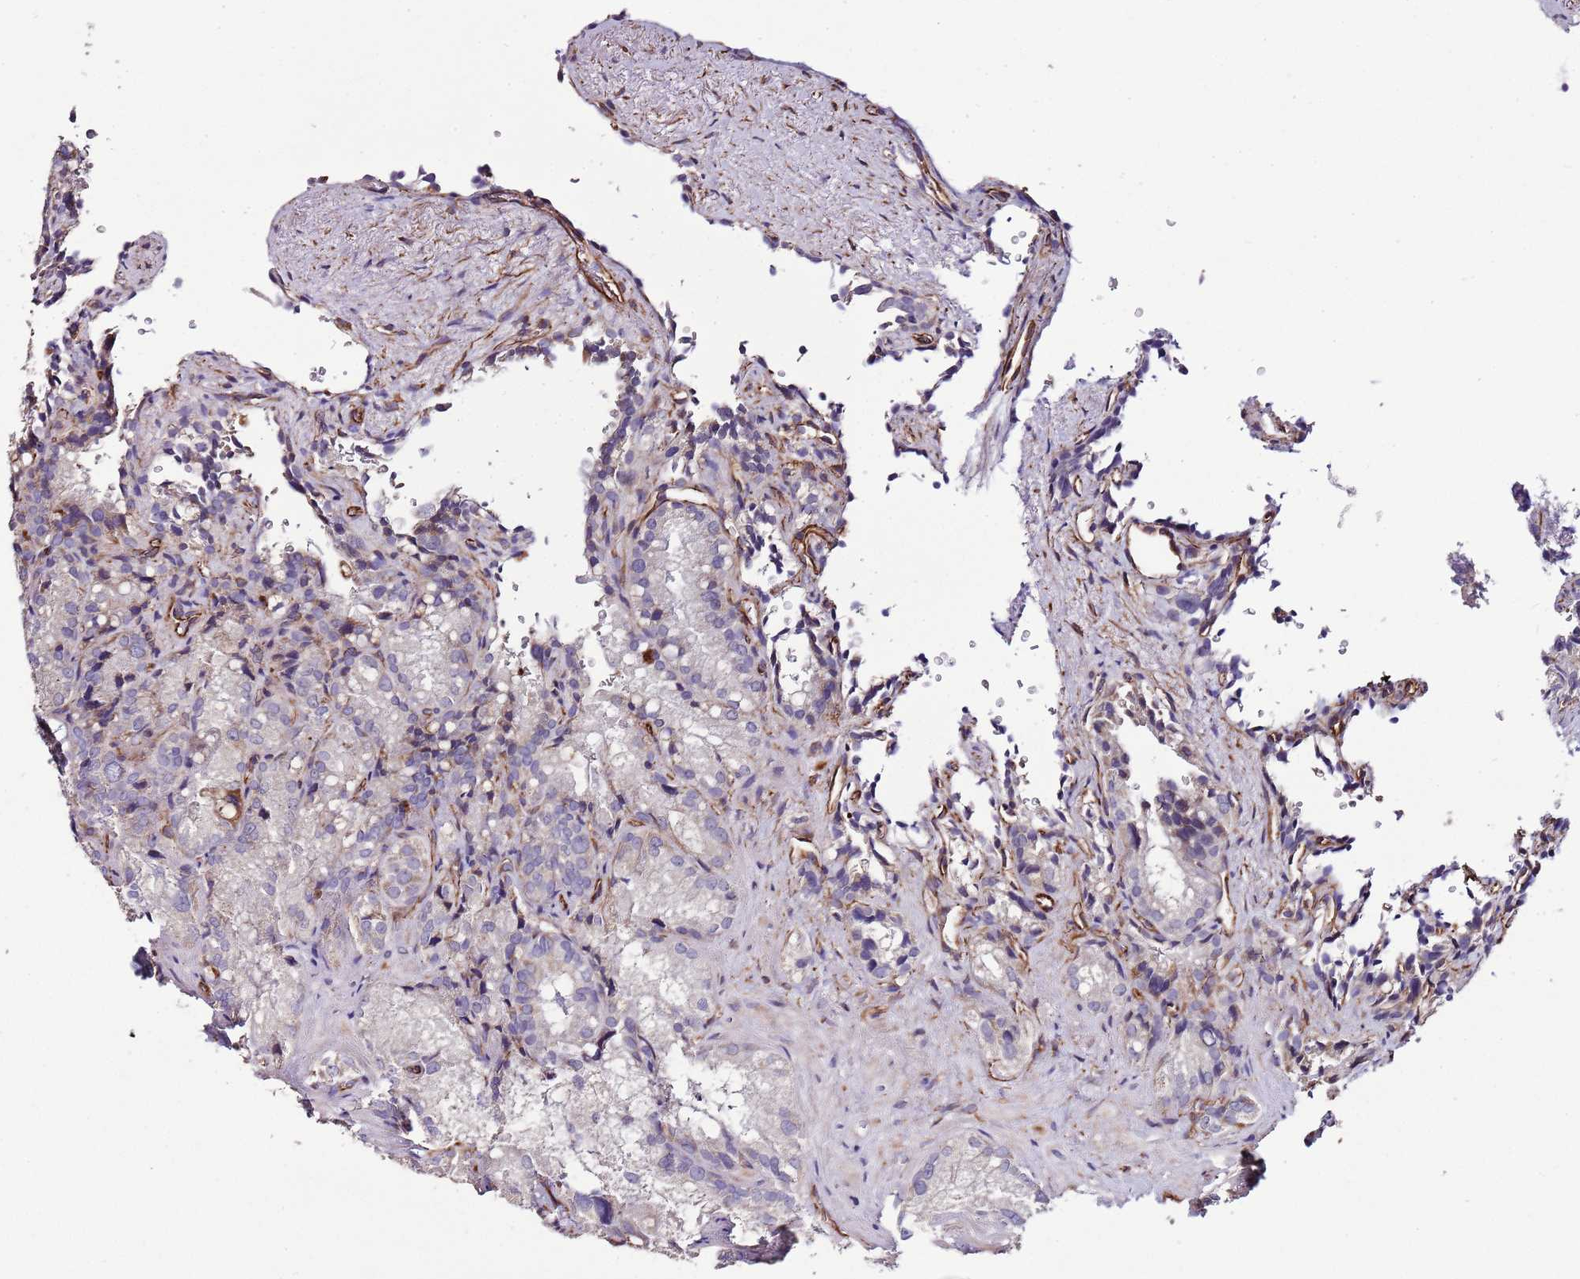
{"staining": {"intensity": "negative", "quantity": "none", "location": "none"}, "tissue": "seminal vesicle", "cell_type": "Glandular cells", "image_type": "normal", "snomed": [{"axis": "morphology", "description": "Normal tissue, NOS"}, {"axis": "topography", "description": "Seminal veicle"}], "caption": "This micrograph is of benign seminal vesicle stained with immunohistochemistry to label a protein in brown with the nuclei are counter-stained blue. There is no staining in glandular cells.", "gene": "ZNF786", "patient": {"sex": "male", "age": 62}}